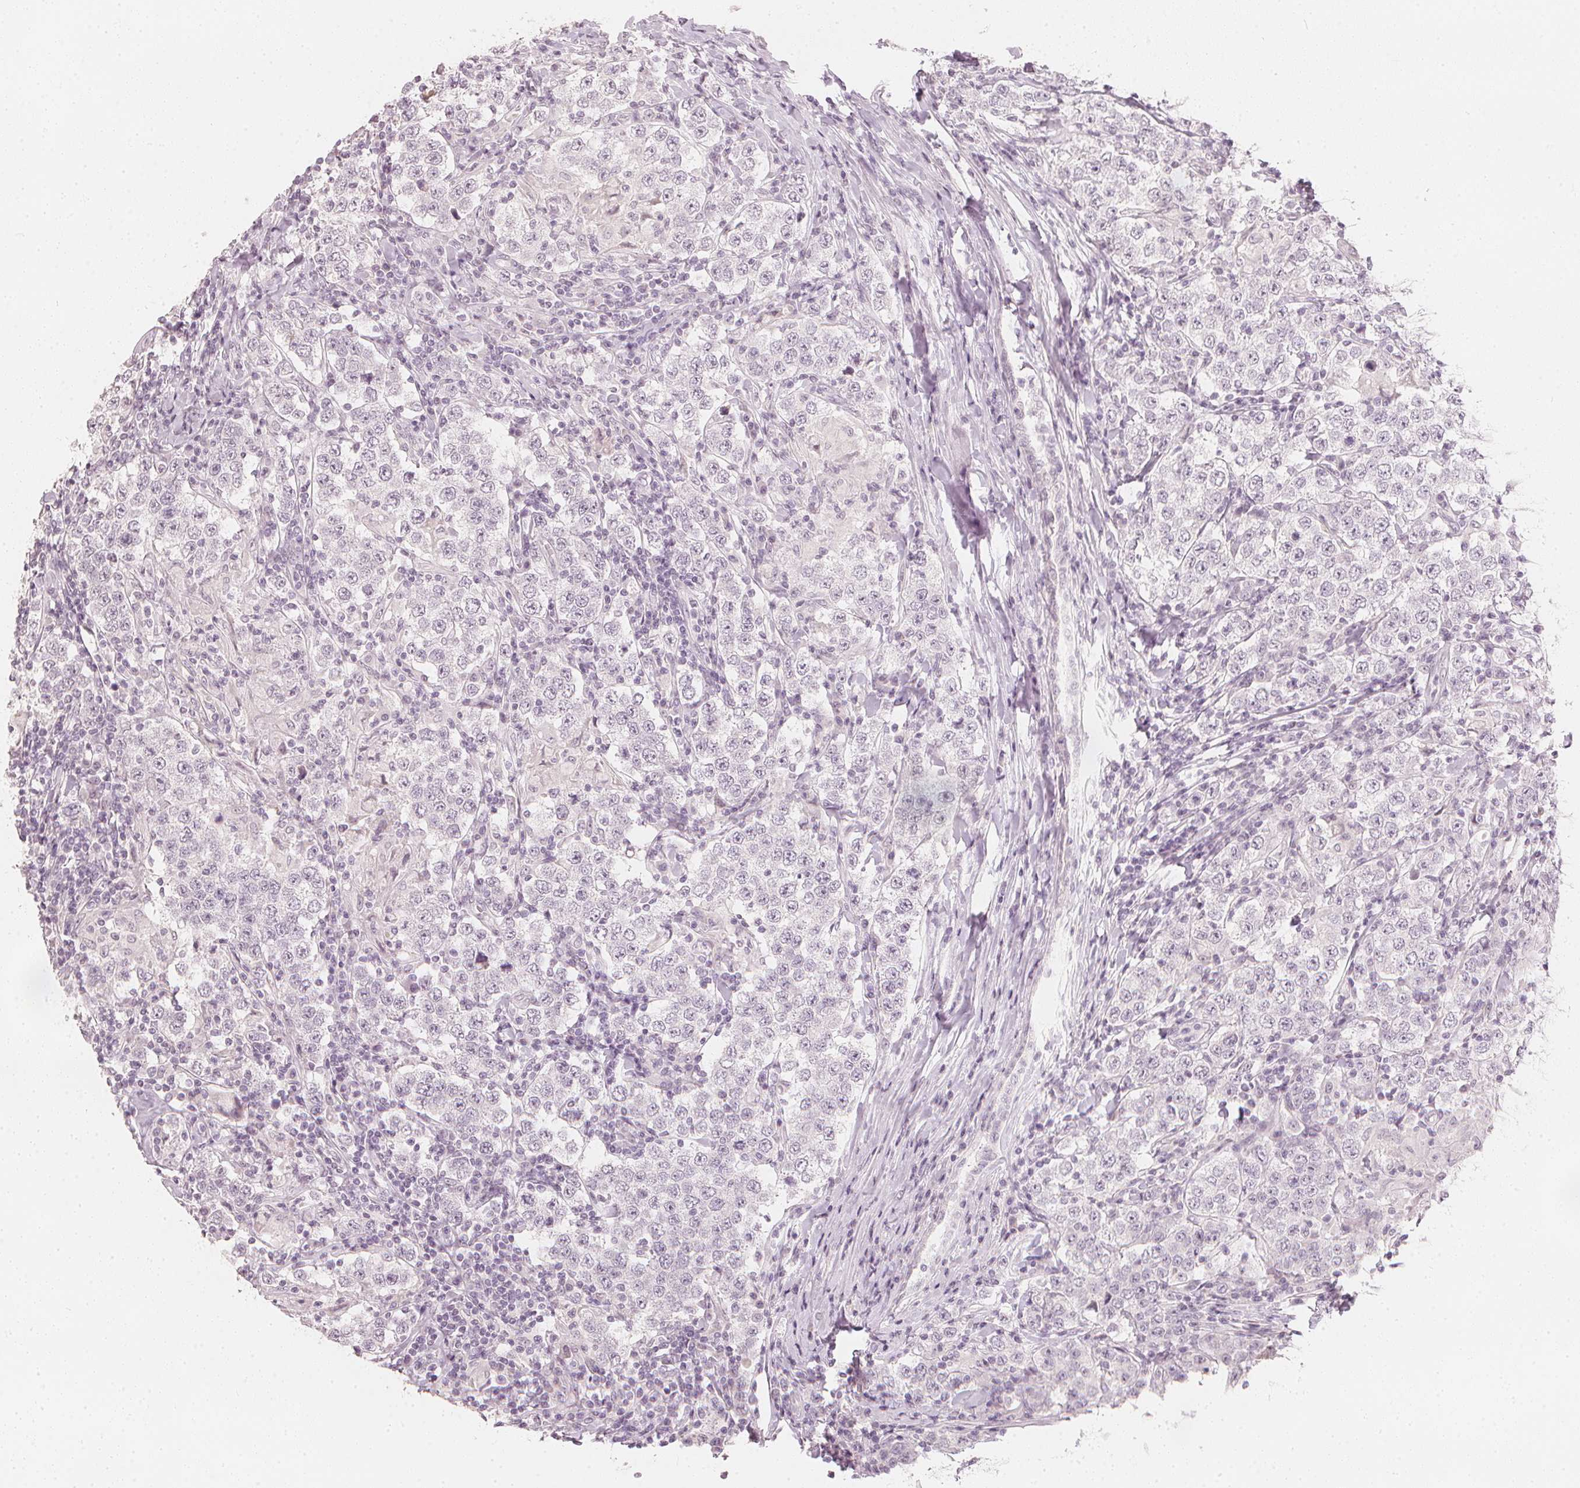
{"staining": {"intensity": "negative", "quantity": "none", "location": "none"}, "tissue": "testis cancer", "cell_type": "Tumor cells", "image_type": "cancer", "snomed": [{"axis": "morphology", "description": "Seminoma, NOS"}, {"axis": "morphology", "description": "Carcinoma, Embryonal, NOS"}, {"axis": "topography", "description": "Testis"}], "caption": "The immunohistochemistry (IHC) image has no significant expression in tumor cells of testis cancer tissue.", "gene": "CALB1", "patient": {"sex": "male", "age": 41}}